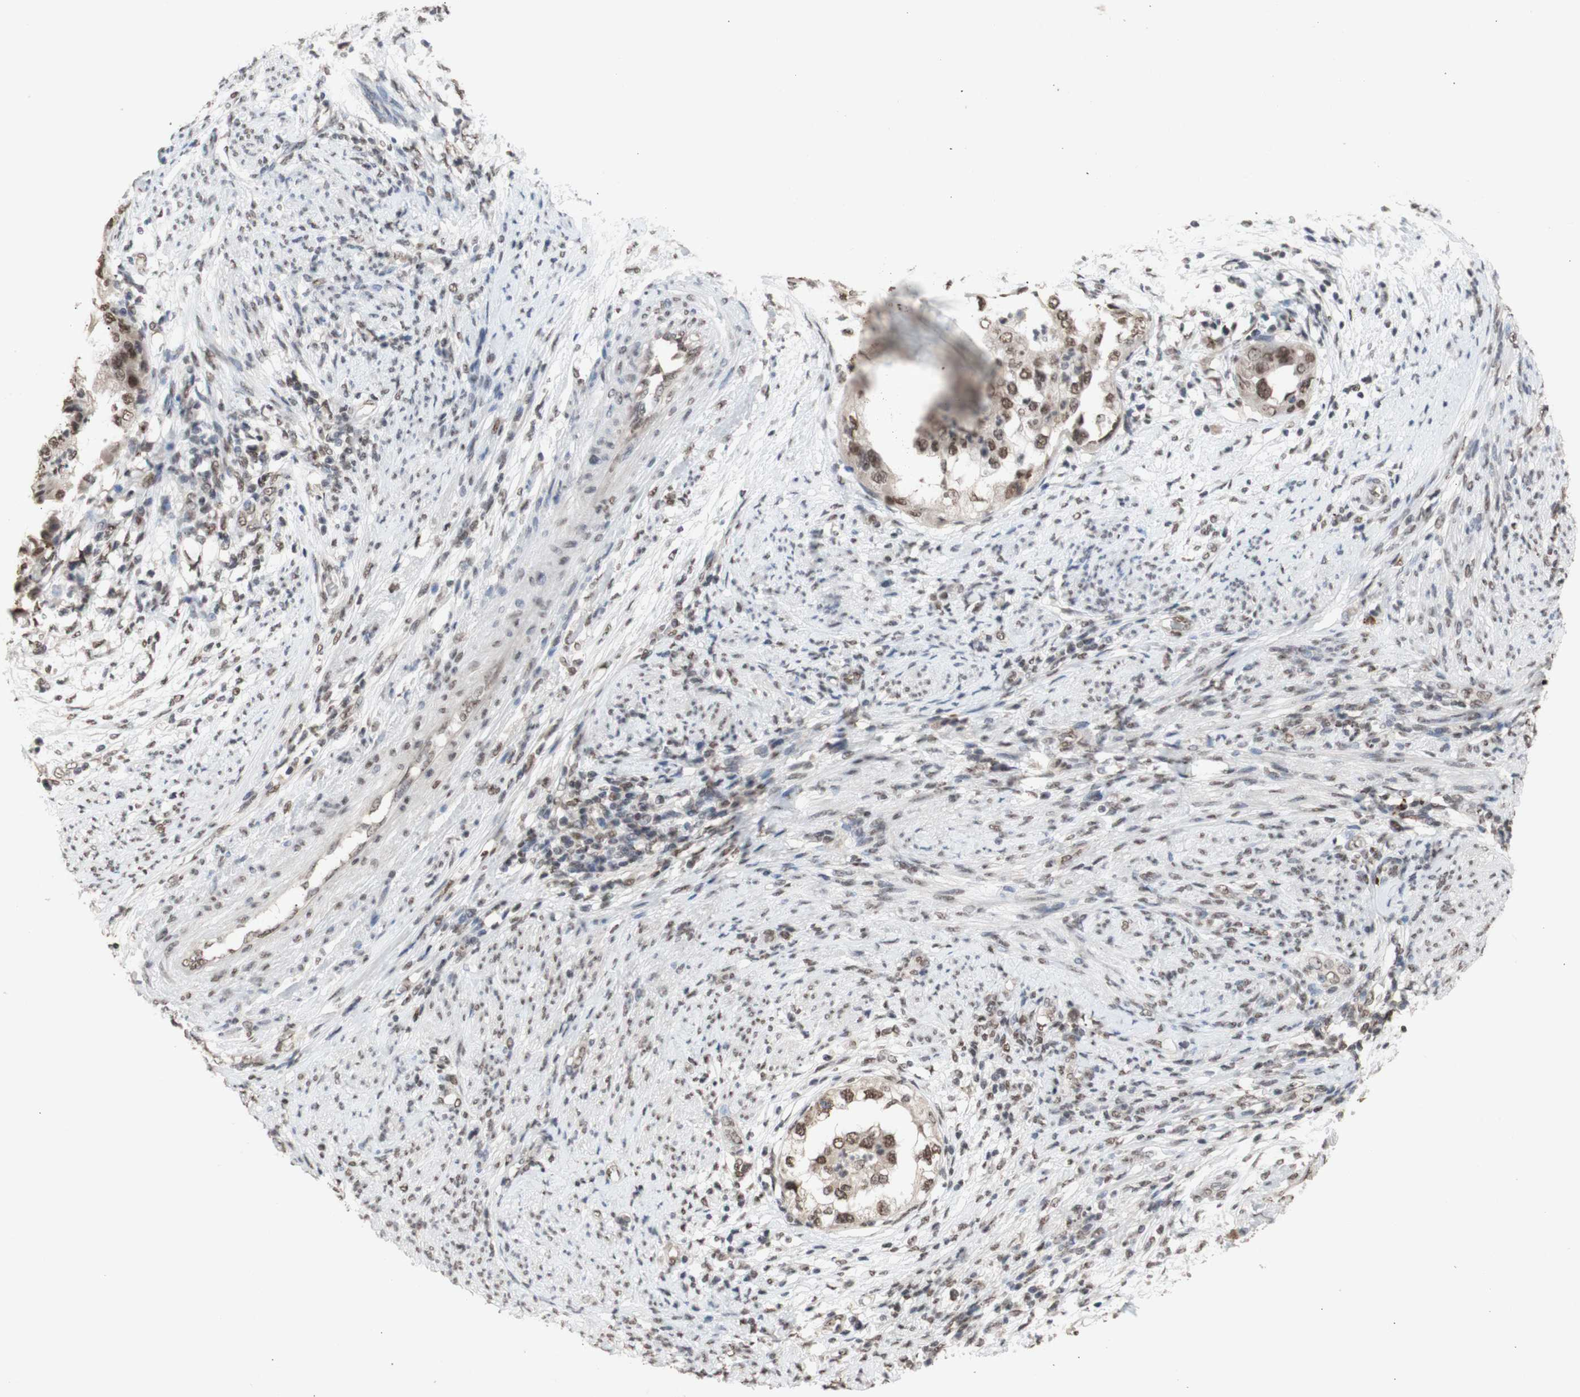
{"staining": {"intensity": "weak", "quantity": ">75%", "location": "nuclear"}, "tissue": "endometrial cancer", "cell_type": "Tumor cells", "image_type": "cancer", "snomed": [{"axis": "morphology", "description": "Adenocarcinoma, NOS"}, {"axis": "topography", "description": "Endometrium"}], "caption": "IHC of human endometrial cancer (adenocarcinoma) reveals low levels of weak nuclear positivity in approximately >75% of tumor cells.", "gene": "SFPQ", "patient": {"sex": "female", "age": 85}}